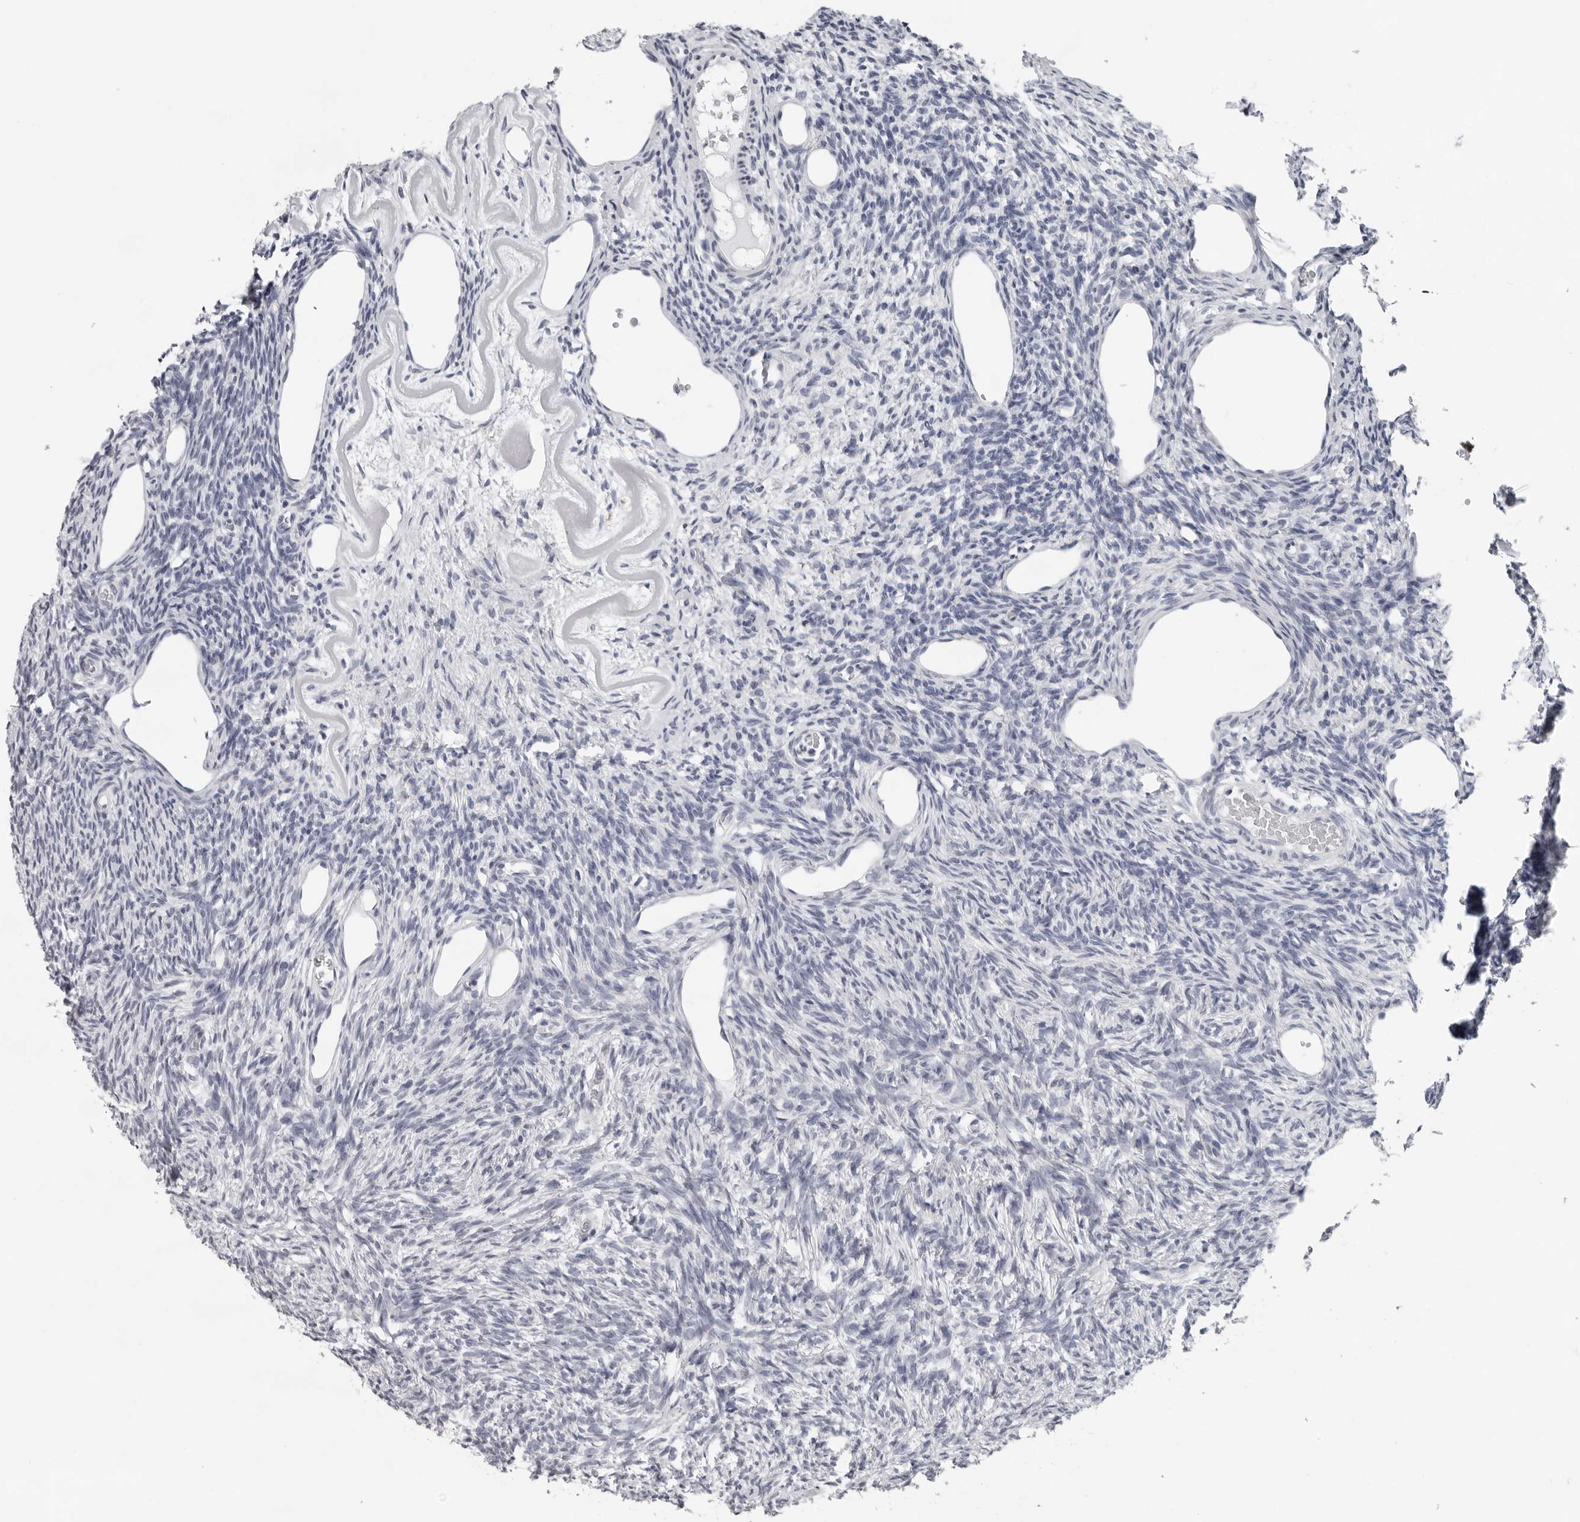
{"staining": {"intensity": "negative", "quantity": "none", "location": "none"}, "tissue": "ovary", "cell_type": "Ovarian stroma cells", "image_type": "normal", "snomed": [{"axis": "morphology", "description": "Normal tissue, NOS"}, {"axis": "topography", "description": "Ovary"}], "caption": "IHC of benign human ovary reveals no expression in ovarian stroma cells.", "gene": "CCDC28B", "patient": {"sex": "female", "age": 33}}